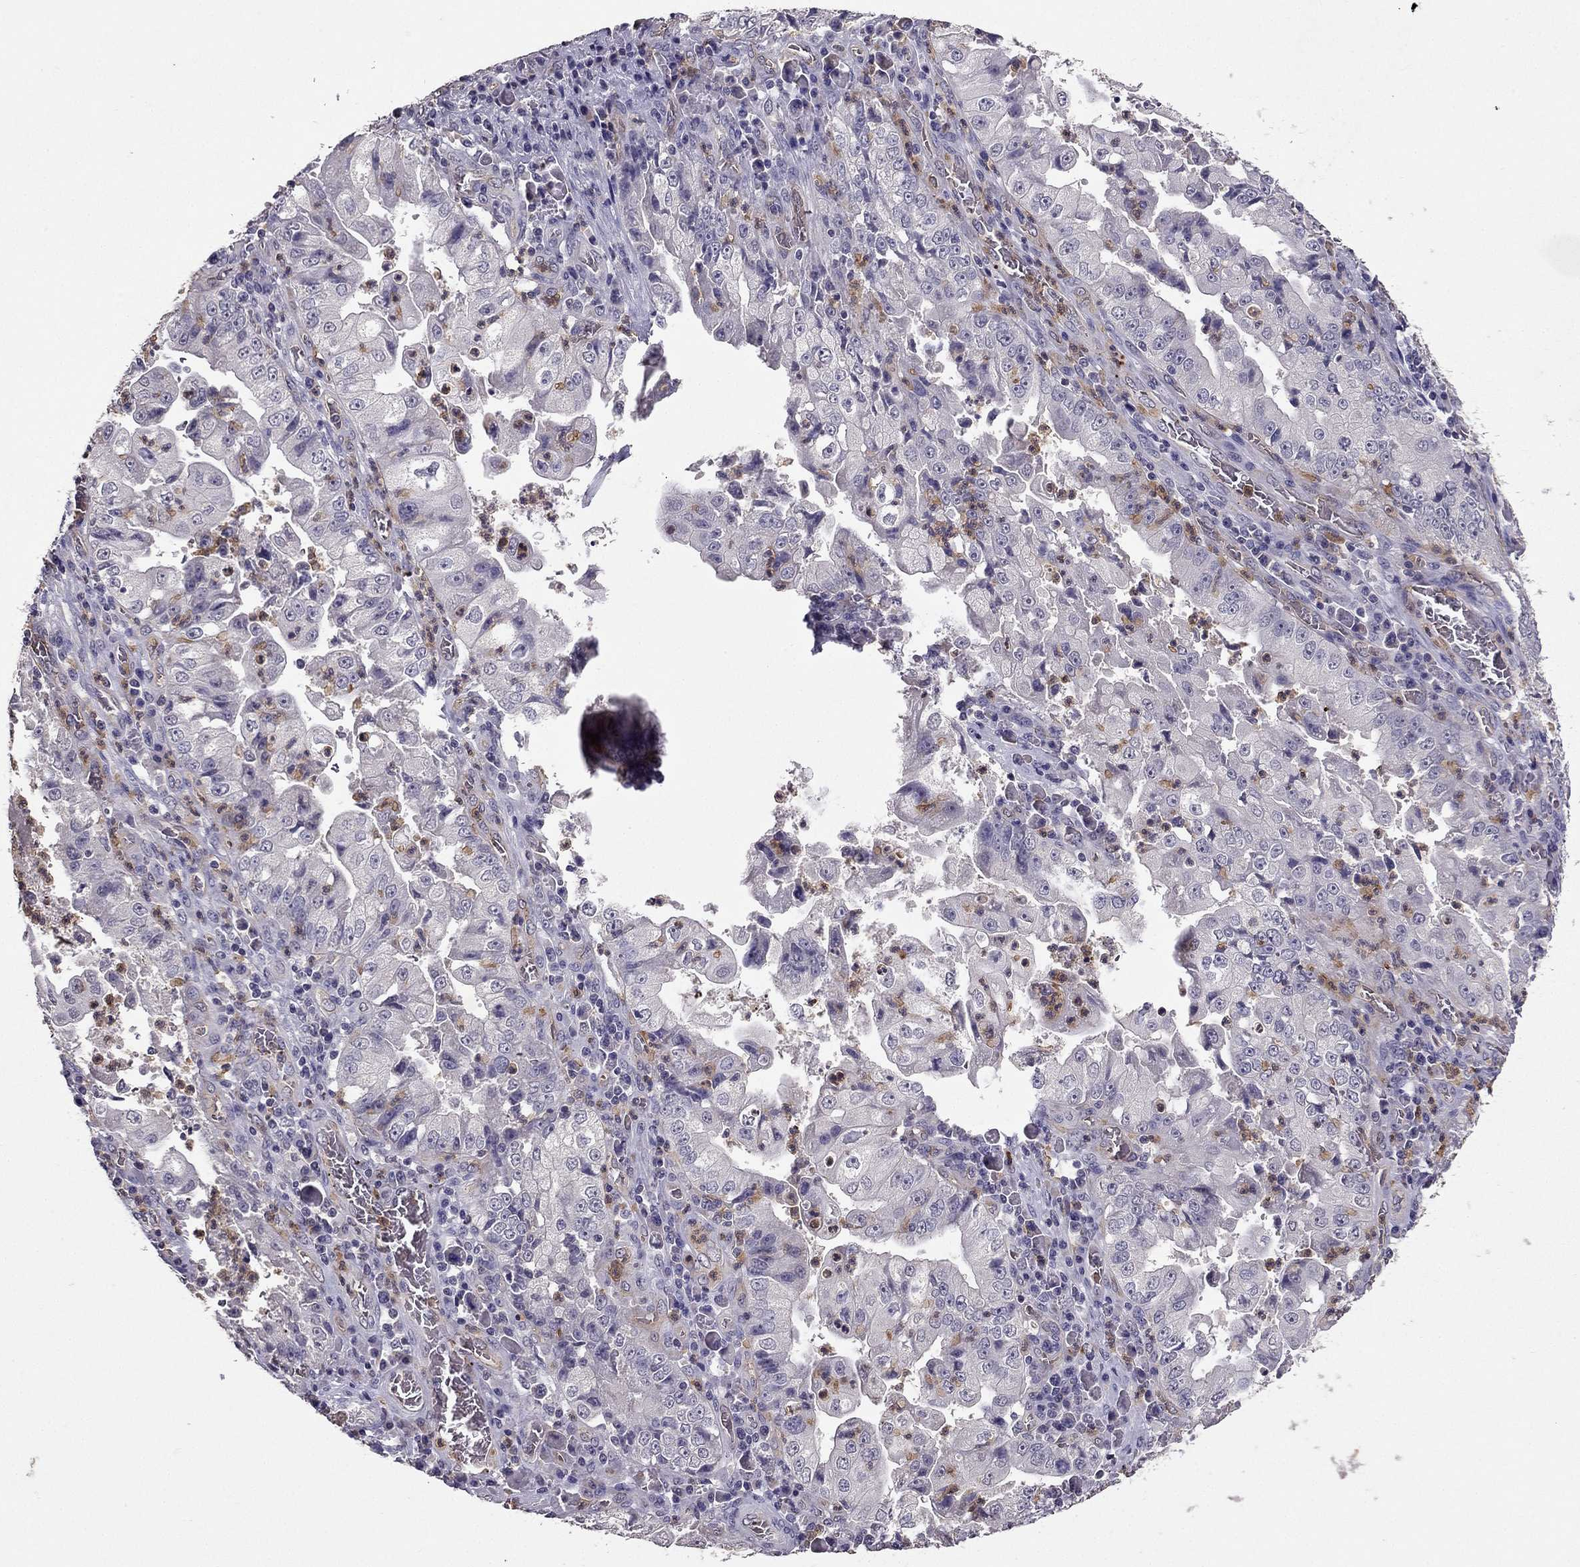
{"staining": {"intensity": "negative", "quantity": "none", "location": "none"}, "tissue": "stomach cancer", "cell_type": "Tumor cells", "image_type": "cancer", "snomed": [{"axis": "morphology", "description": "Adenocarcinoma, NOS"}, {"axis": "topography", "description": "Stomach"}], "caption": "Immunohistochemistry (IHC) of human adenocarcinoma (stomach) shows no staining in tumor cells. (Immunohistochemistry, brightfield microscopy, high magnification).", "gene": "RFLNB", "patient": {"sex": "male", "age": 76}}